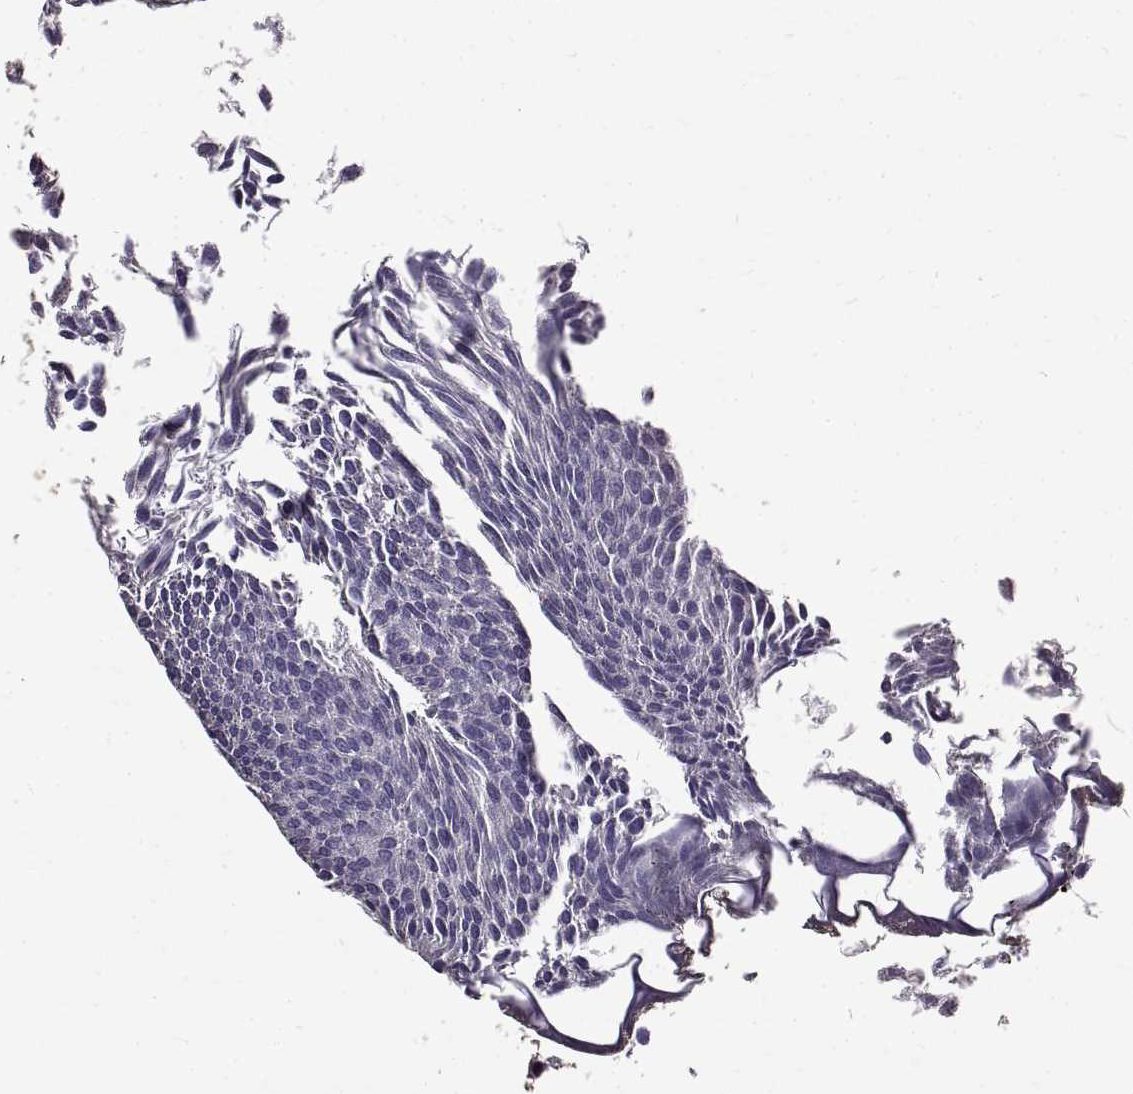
{"staining": {"intensity": "negative", "quantity": "none", "location": "none"}, "tissue": "urothelial cancer", "cell_type": "Tumor cells", "image_type": "cancer", "snomed": [{"axis": "morphology", "description": "Urothelial carcinoma, Low grade"}, {"axis": "topography", "description": "Urinary bladder"}], "caption": "Immunohistochemistry image of neoplastic tissue: urothelial cancer stained with DAB (3,3'-diaminobenzidine) demonstrates no significant protein positivity in tumor cells.", "gene": "PEA15", "patient": {"sex": "male", "age": 63}}